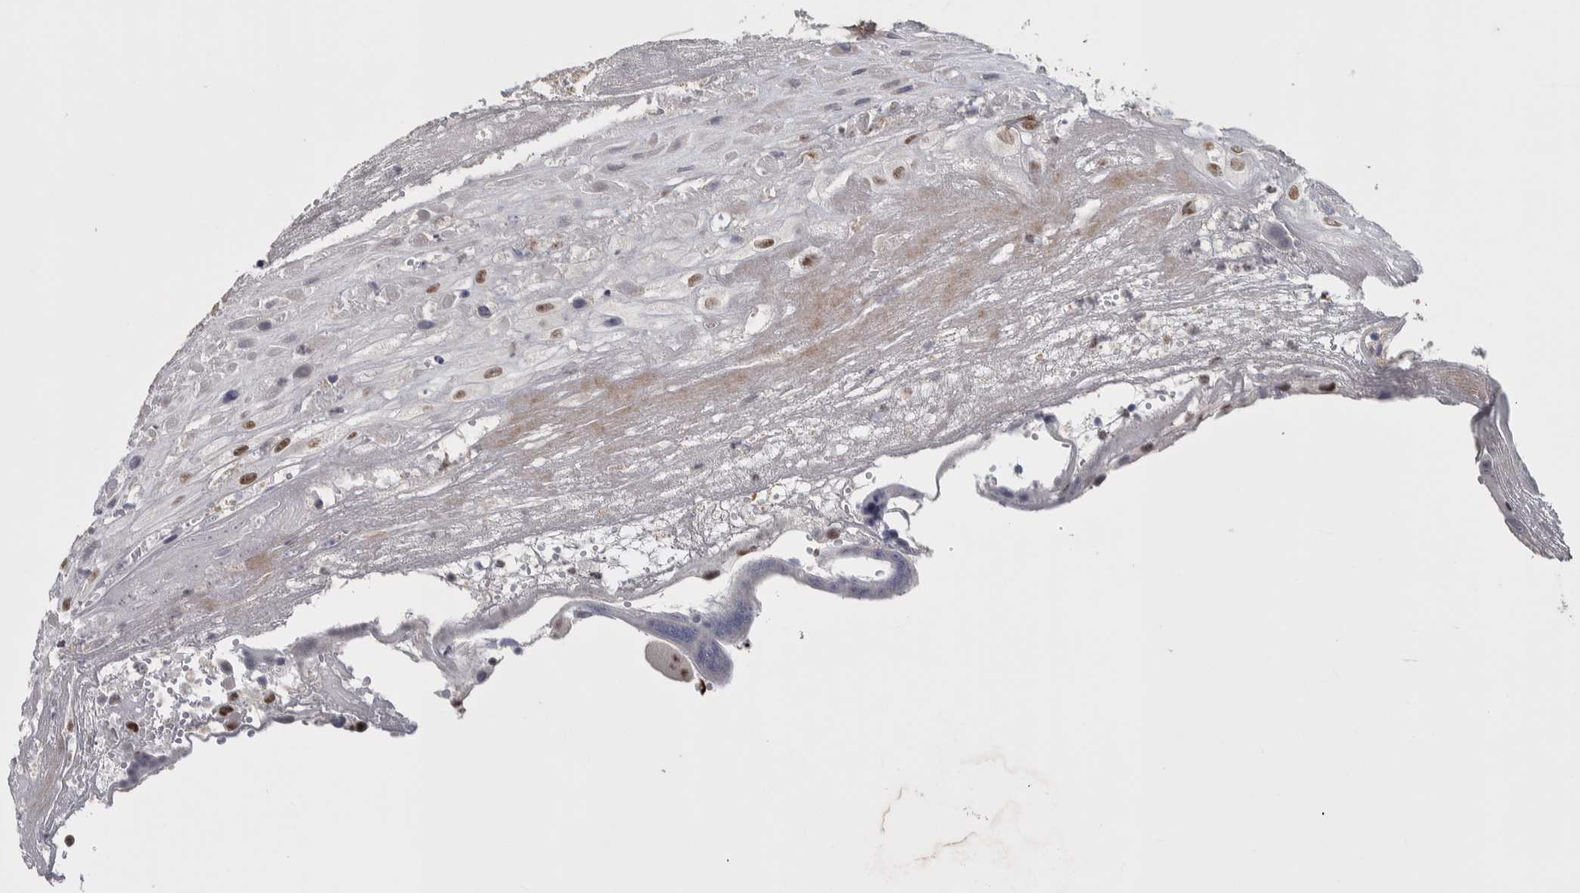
{"staining": {"intensity": "moderate", "quantity": "<25%", "location": "nuclear"}, "tissue": "placenta", "cell_type": "Decidual cells", "image_type": "normal", "snomed": [{"axis": "morphology", "description": "Normal tissue, NOS"}, {"axis": "topography", "description": "Placenta"}], "caption": "Brown immunohistochemical staining in unremarkable human placenta reveals moderate nuclear expression in approximately <25% of decidual cells. (brown staining indicates protein expression, while blue staining denotes nuclei).", "gene": "ASPN", "patient": {"sex": "female", "age": 18}}